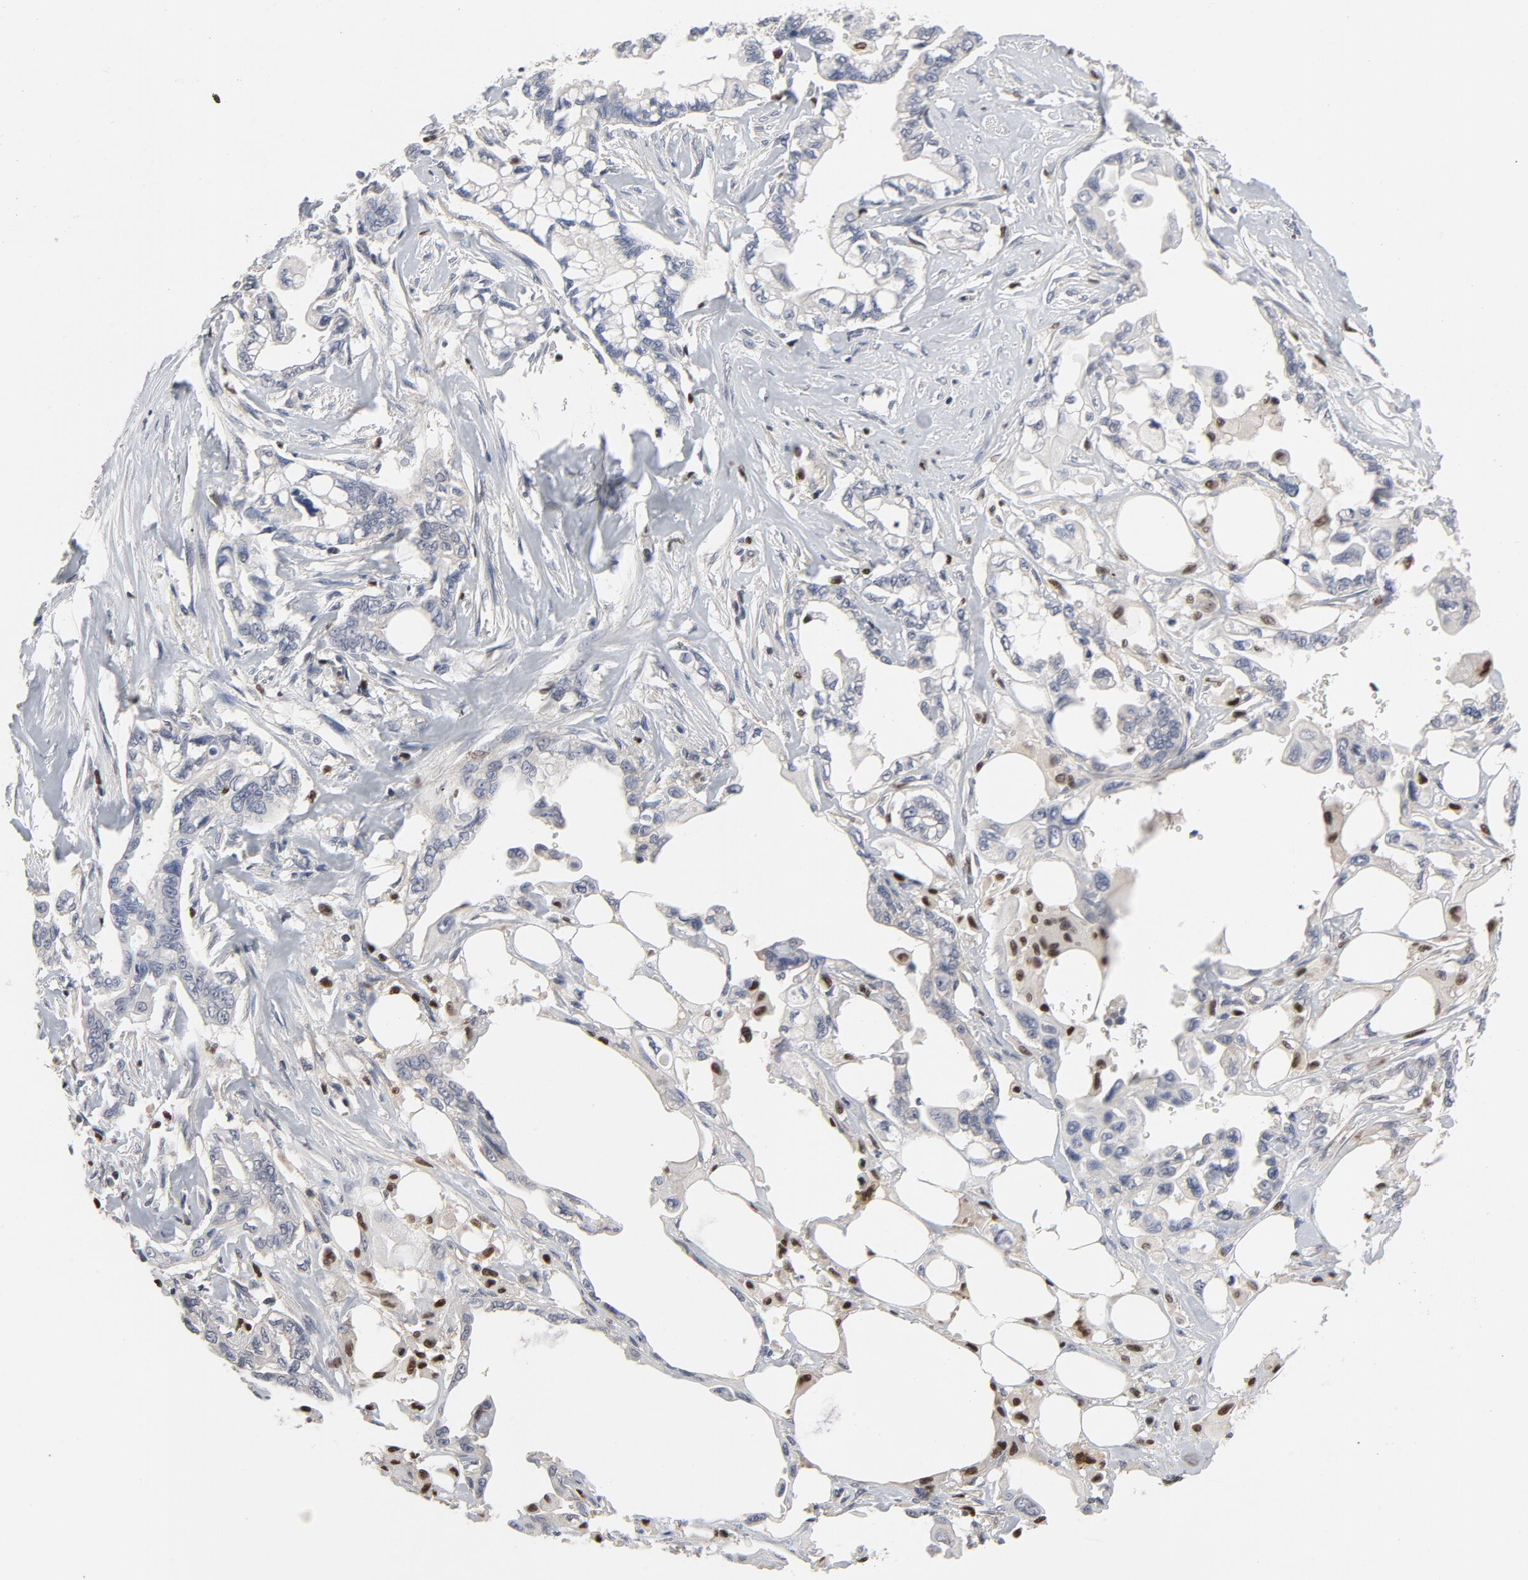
{"staining": {"intensity": "weak", "quantity": "25%-75%", "location": "cytoplasmic/membranous"}, "tissue": "pancreatic cancer", "cell_type": "Tumor cells", "image_type": "cancer", "snomed": [{"axis": "morphology", "description": "Normal tissue, NOS"}, {"axis": "topography", "description": "Pancreas"}], "caption": "Immunohistochemistry photomicrograph of neoplastic tissue: human pancreatic cancer stained using immunohistochemistry (IHC) reveals low levels of weak protein expression localized specifically in the cytoplasmic/membranous of tumor cells, appearing as a cytoplasmic/membranous brown color.", "gene": "NFKB1", "patient": {"sex": "male", "age": 42}}